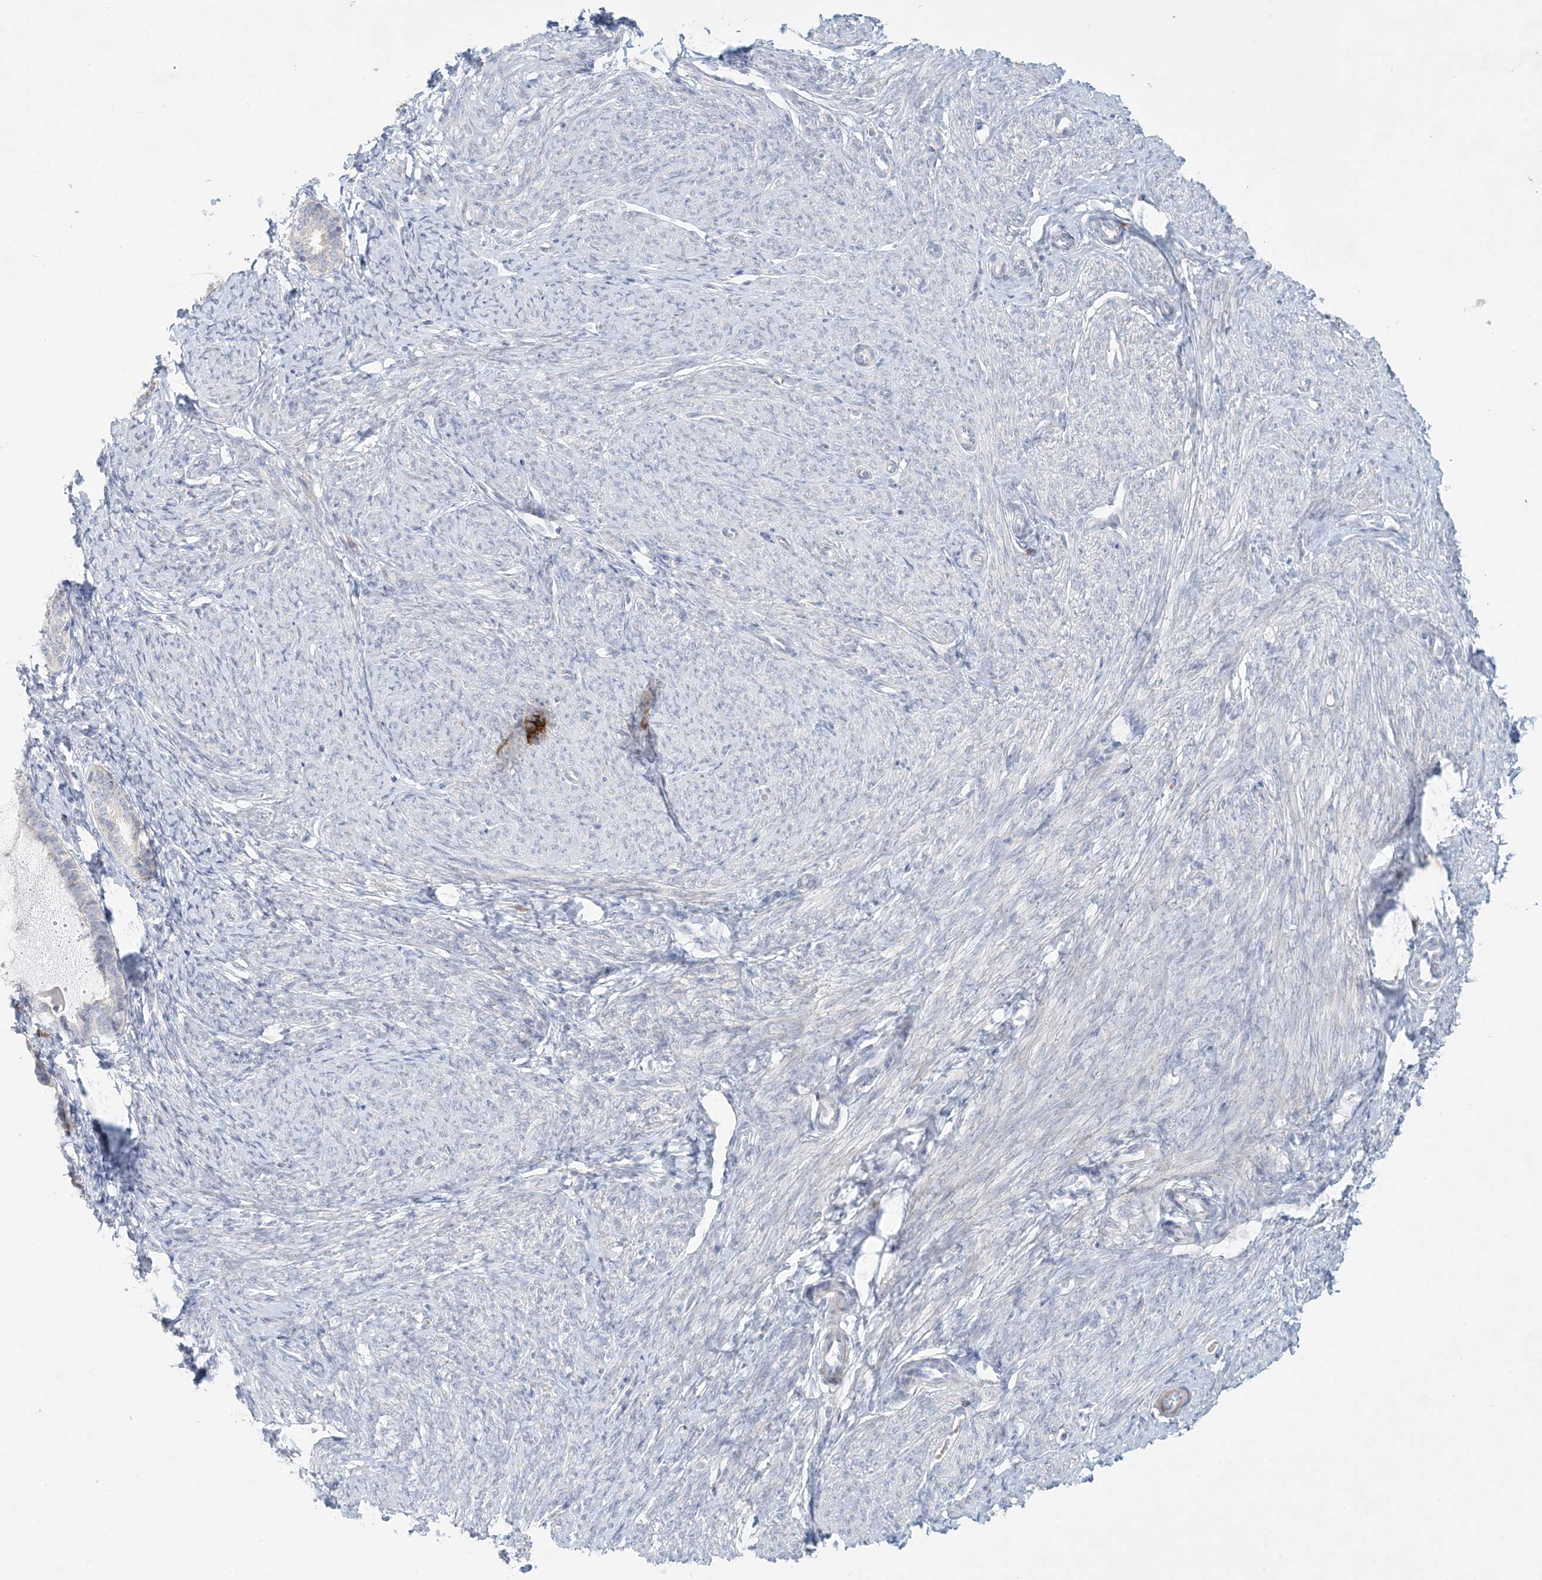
{"staining": {"intensity": "negative", "quantity": "none", "location": "none"}, "tissue": "endometrium", "cell_type": "Cells in endometrial stroma", "image_type": "normal", "snomed": [{"axis": "morphology", "description": "Normal tissue, NOS"}, {"axis": "topography", "description": "Endometrium"}], "caption": "The micrograph shows no staining of cells in endometrial stroma in benign endometrium. (DAB immunohistochemistry with hematoxylin counter stain).", "gene": "ZNF385D", "patient": {"sex": "female", "age": 72}}